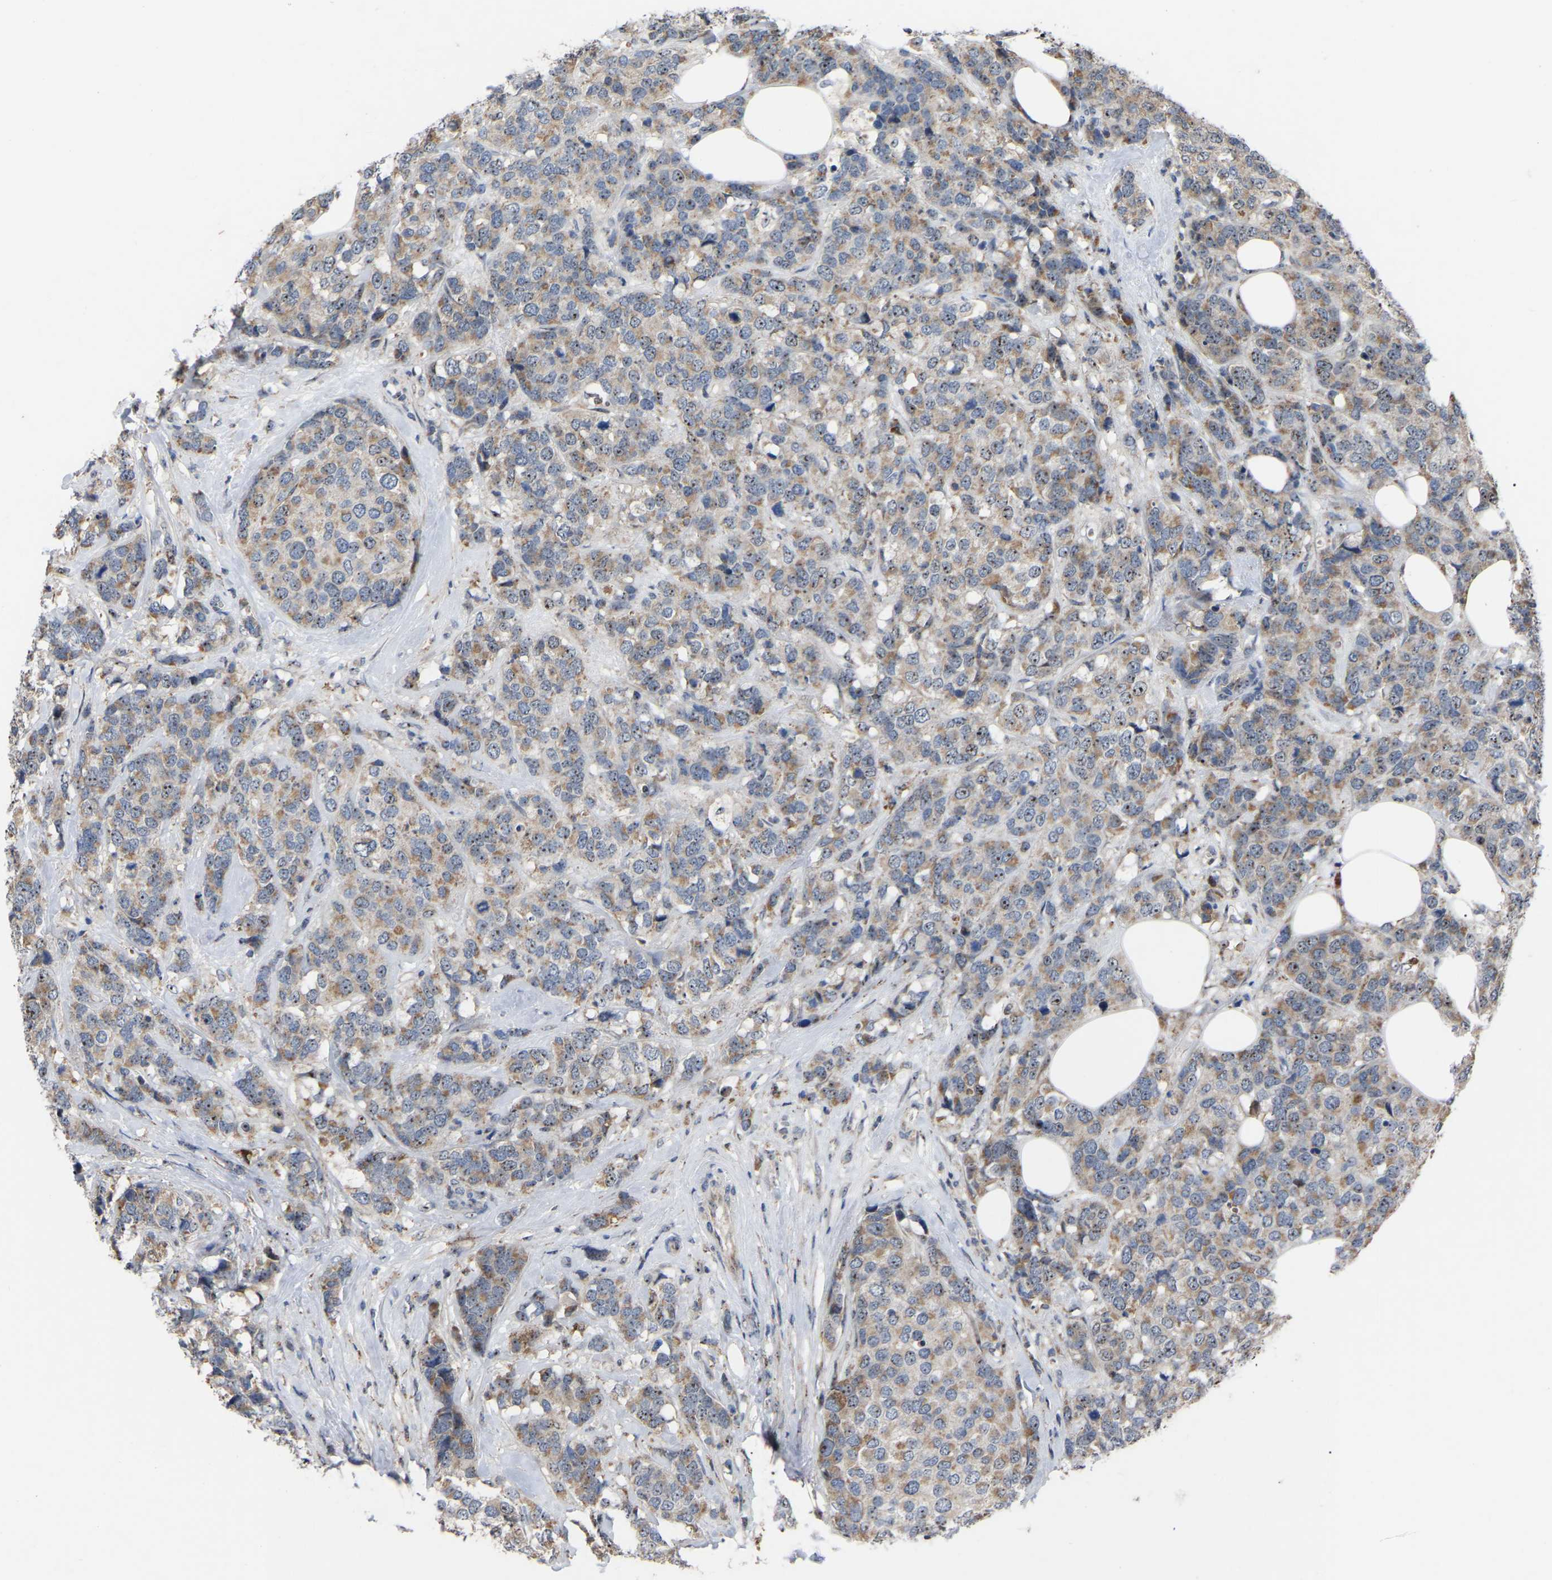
{"staining": {"intensity": "moderate", "quantity": ">75%", "location": "cytoplasmic/membranous,nuclear"}, "tissue": "breast cancer", "cell_type": "Tumor cells", "image_type": "cancer", "snomed": [{"axis": "morphology", "description": "Lobular carcinoma"}, {"axis": "topography", "description": "Breast"}], "caption": "Protein staining demonstrates moderate cytoplasmic/membranous and nuclear staining in about >75% of tumor cells in breast cancer (lobular carcinoma).", "gene": "NOP53", "patient": {"sex": "female", "age": 59}}